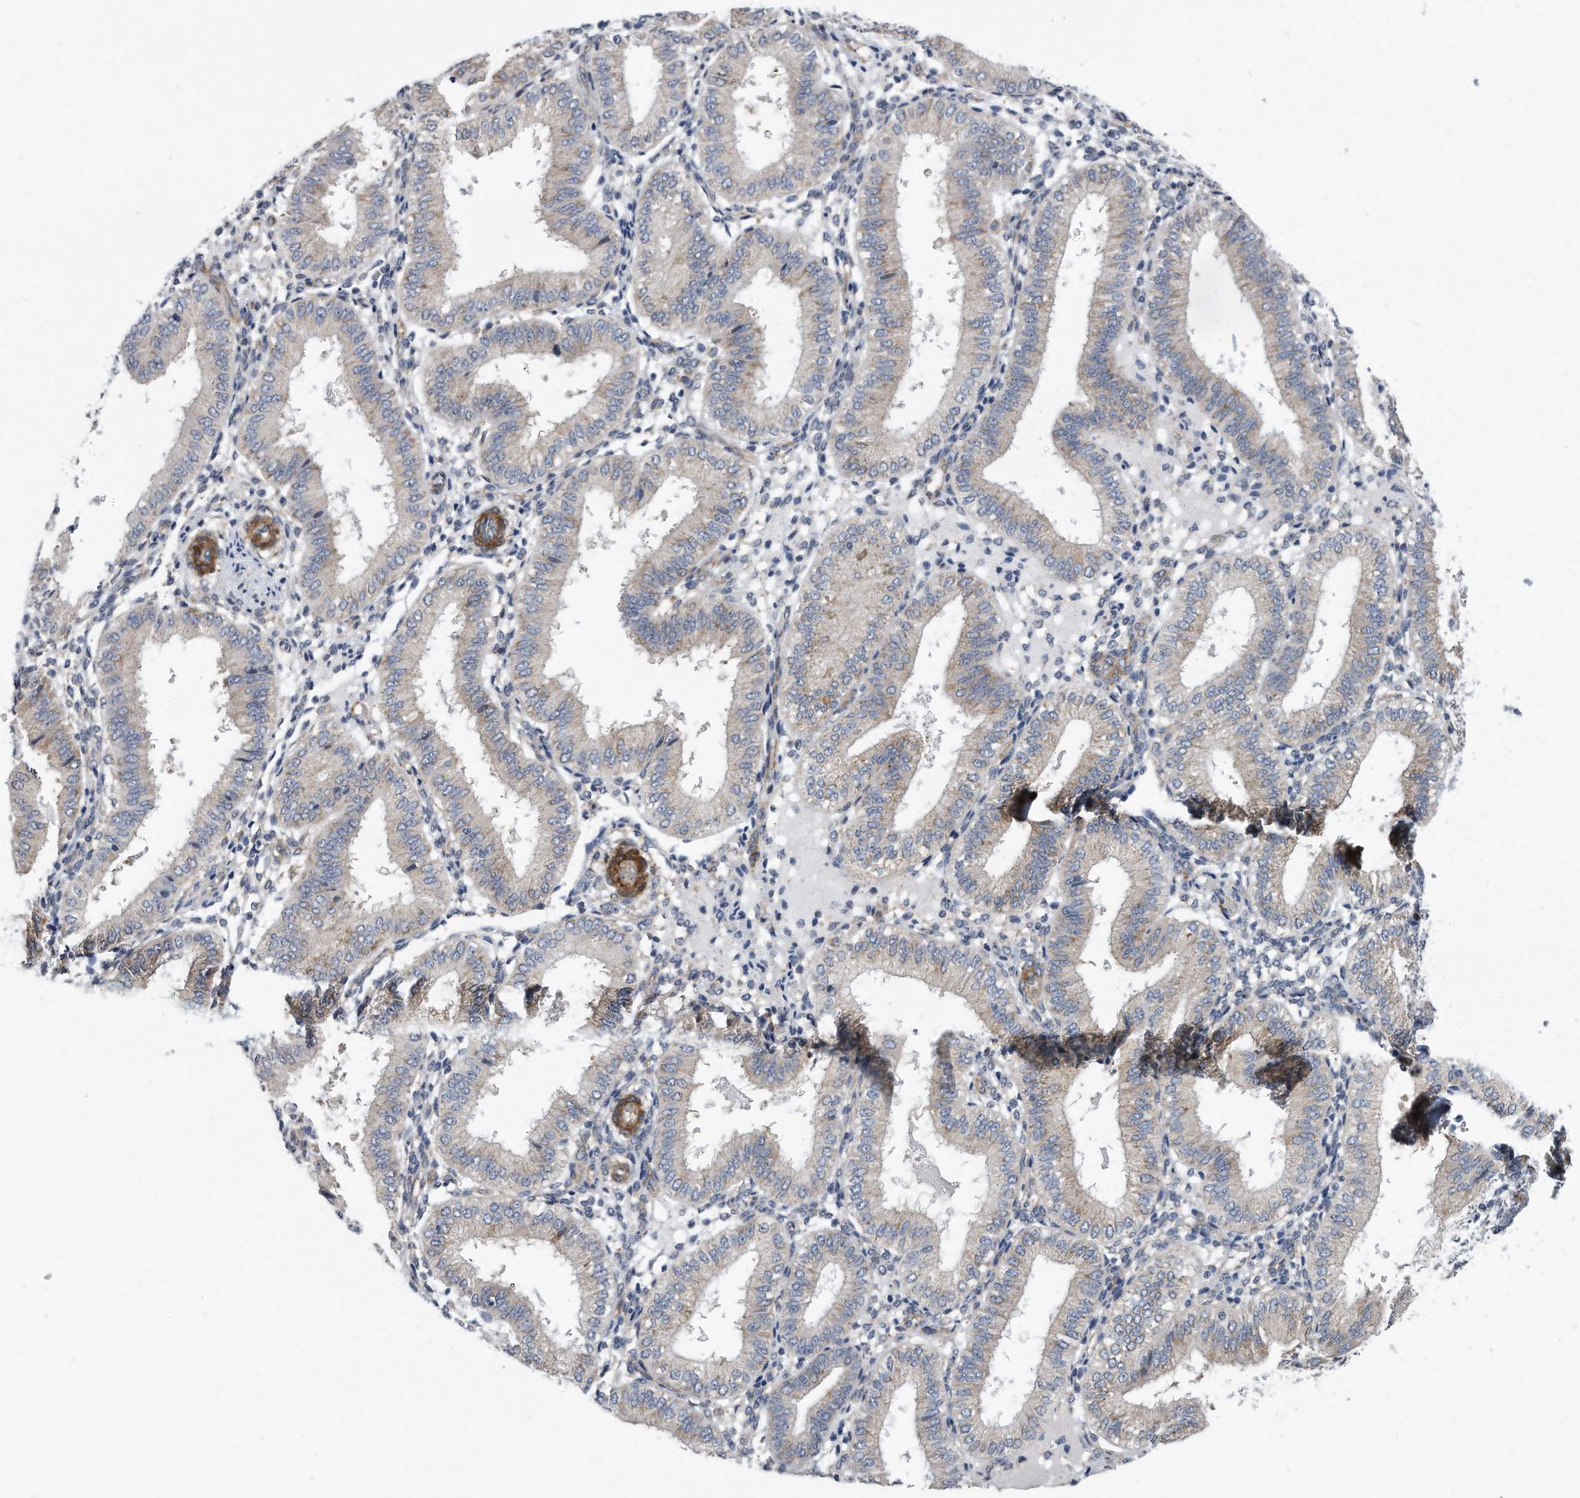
{"staining": {"intensity": "negative", "quantity": "none", "location": "none"}, "tissue": "endometrium", "cell_type": "Cells in endometrial stroma", "image_type": "normal", "snomed": [{"axis": "morphology", "description": "Normal tissue, NOS"}, {"axis": "topography", "description": "Endometrium"}], "caption": "Immunohistochemistry (IHC) of benign endometrium displays no positivity in cells in endometrial stroma.", "gene": "EIF2B4", "patient": {"sex": "female", "age": 39}}